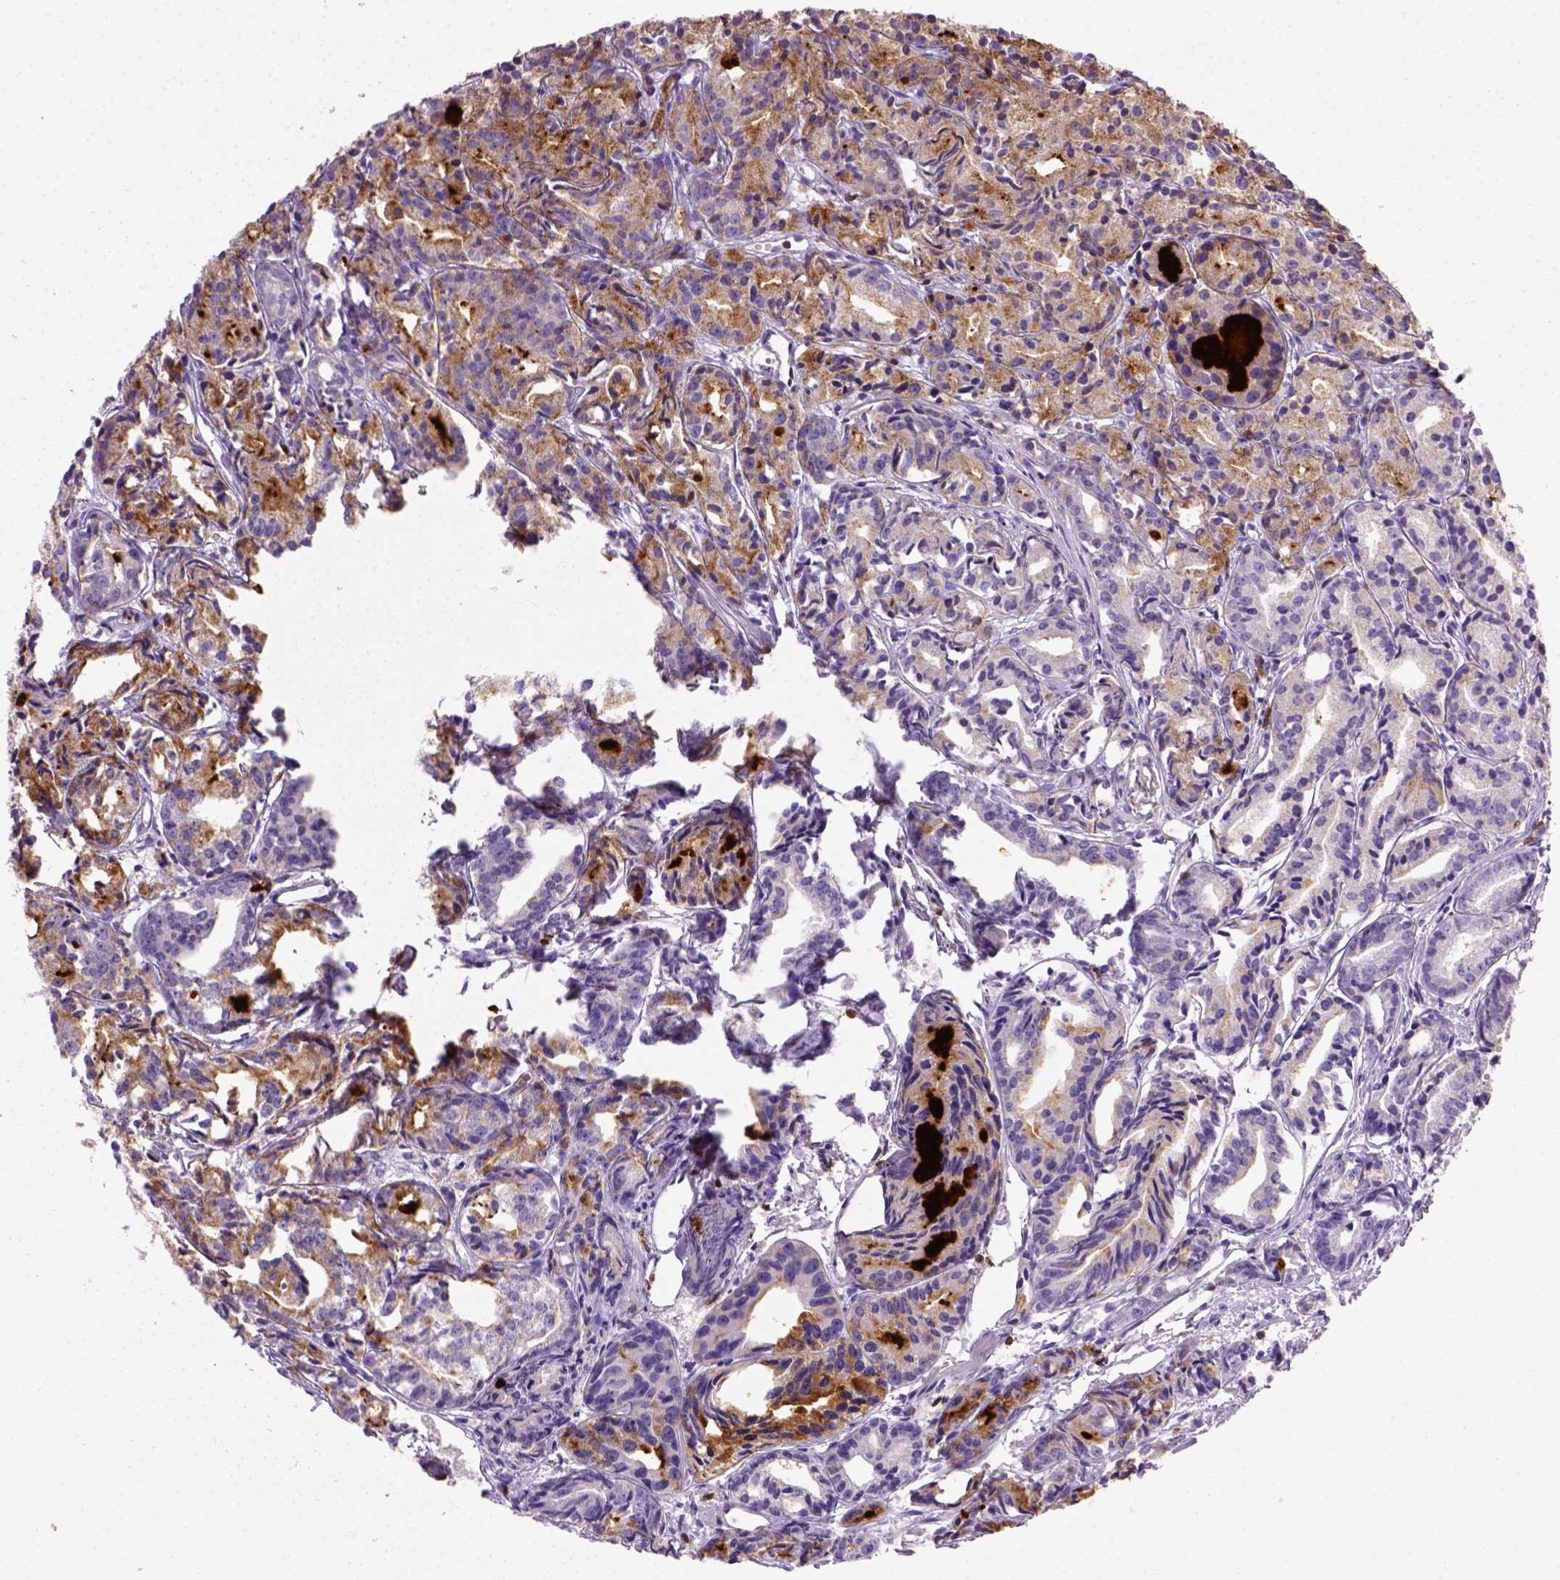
{"staining": {"intensity": "moderate", "quantity": "25%-75%", "location": "cytoplasmic/membranous"}, "tissue": "prostate cancer", "cell_type": "Tumor cells", "image_type": "cancer", "snomed": [{"axis": "morphology", "description": "Adenocarcinoma, Medium grade"}, {"axis": "topography", "description": "Prostate"}], "caption": "IHC image of human prostate cancer stained for a protein (brown), which shows medium levels of moderate cytoplasmic/membranous positivity in about 25%-75% of tumor cells.", "gene": "CD3E", "patient": {"sex": "male", "age": 74}}